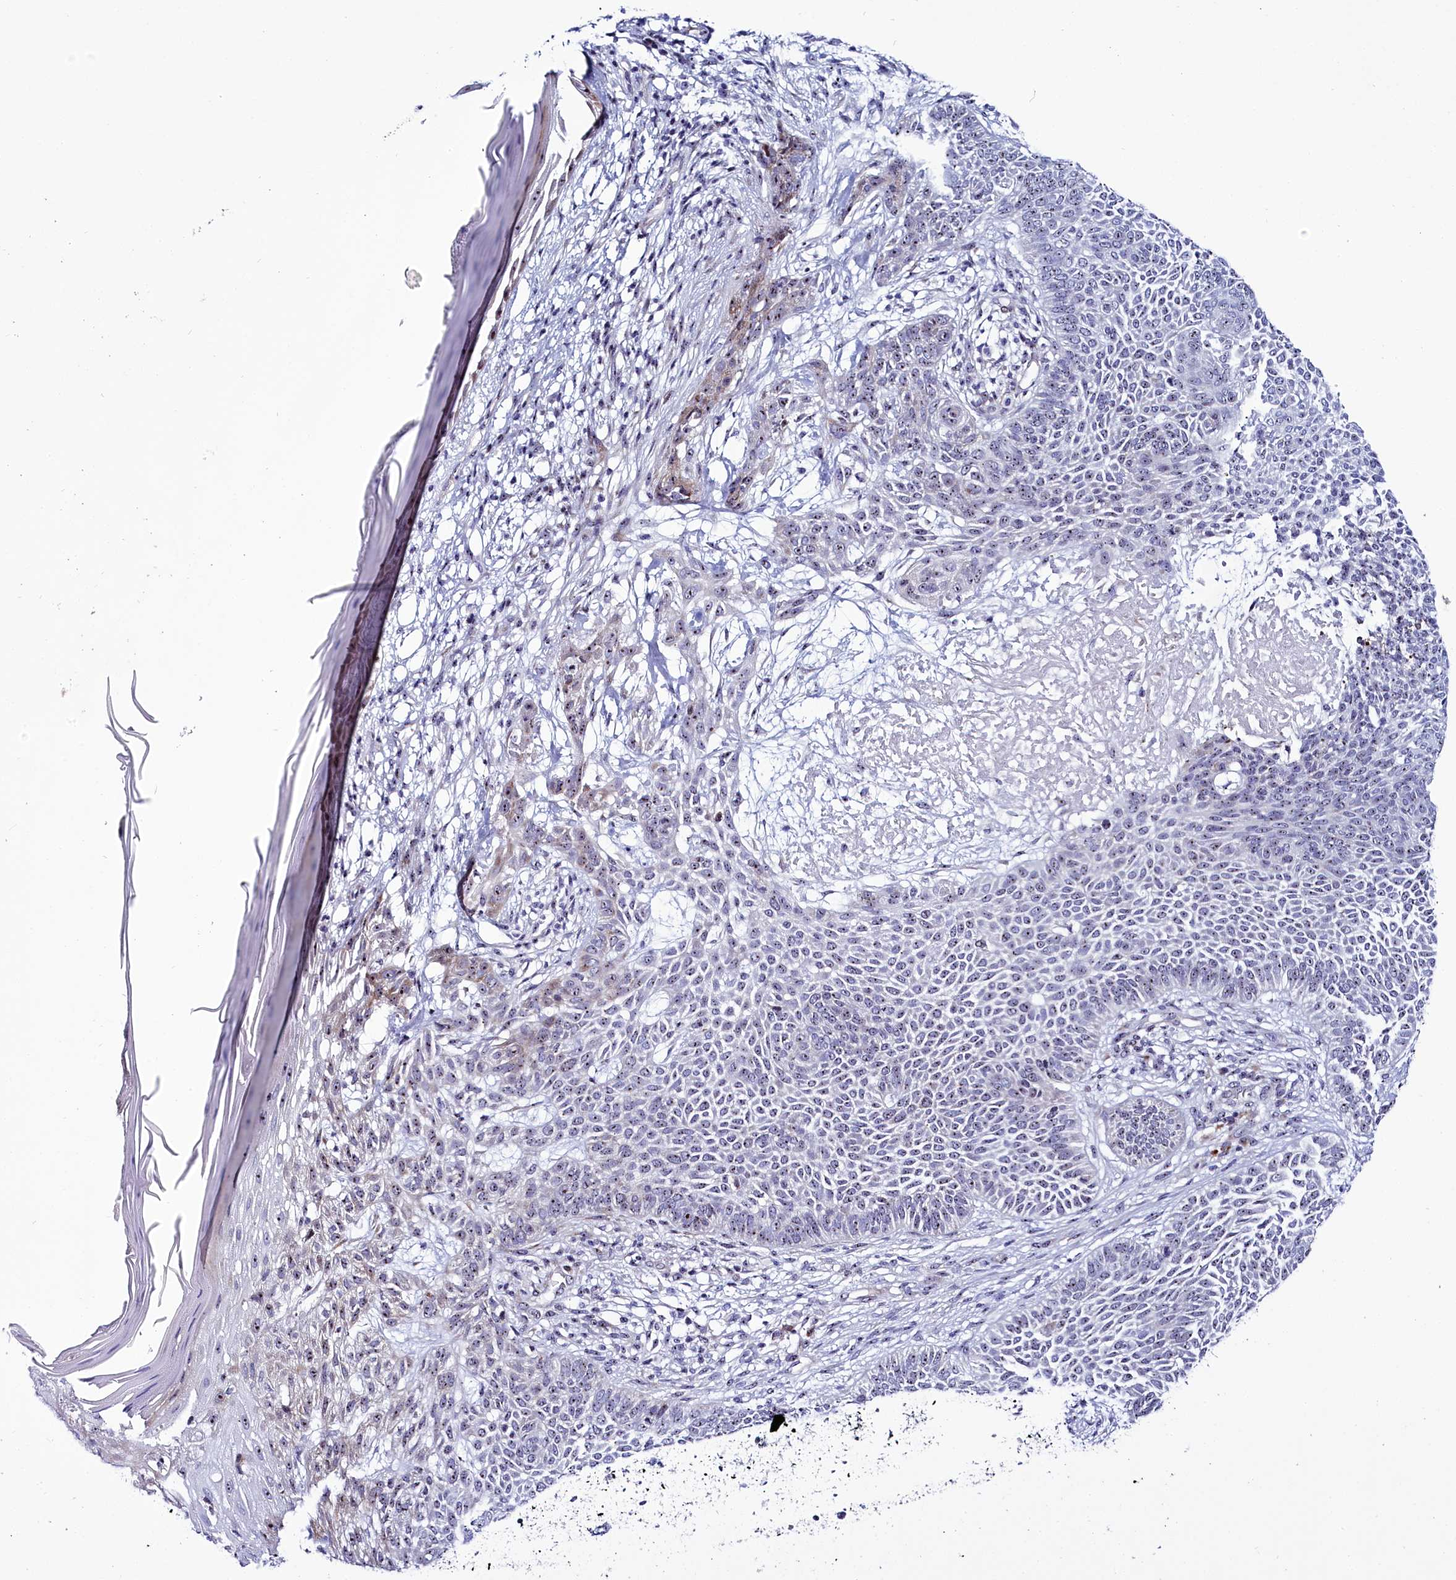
{"staining": {"intensity": "weak", "quantity": "<25%", "location": "nuclear"}, "tissue": "skin cancer", "cell_type": "Tumor cells", "image_type": "cancer", "snomed": [{"axis": "morphology", "description": "Basal cell carcinoma"}, {"axis": "topography", "description": "Skin"}], "caption": "This is an IHC photomicrograph of skin basal cell carcinoma. There is no expression in tumor cells.", "gene": "TCOF1", "patient": {"sex": "male", "age": 85}}